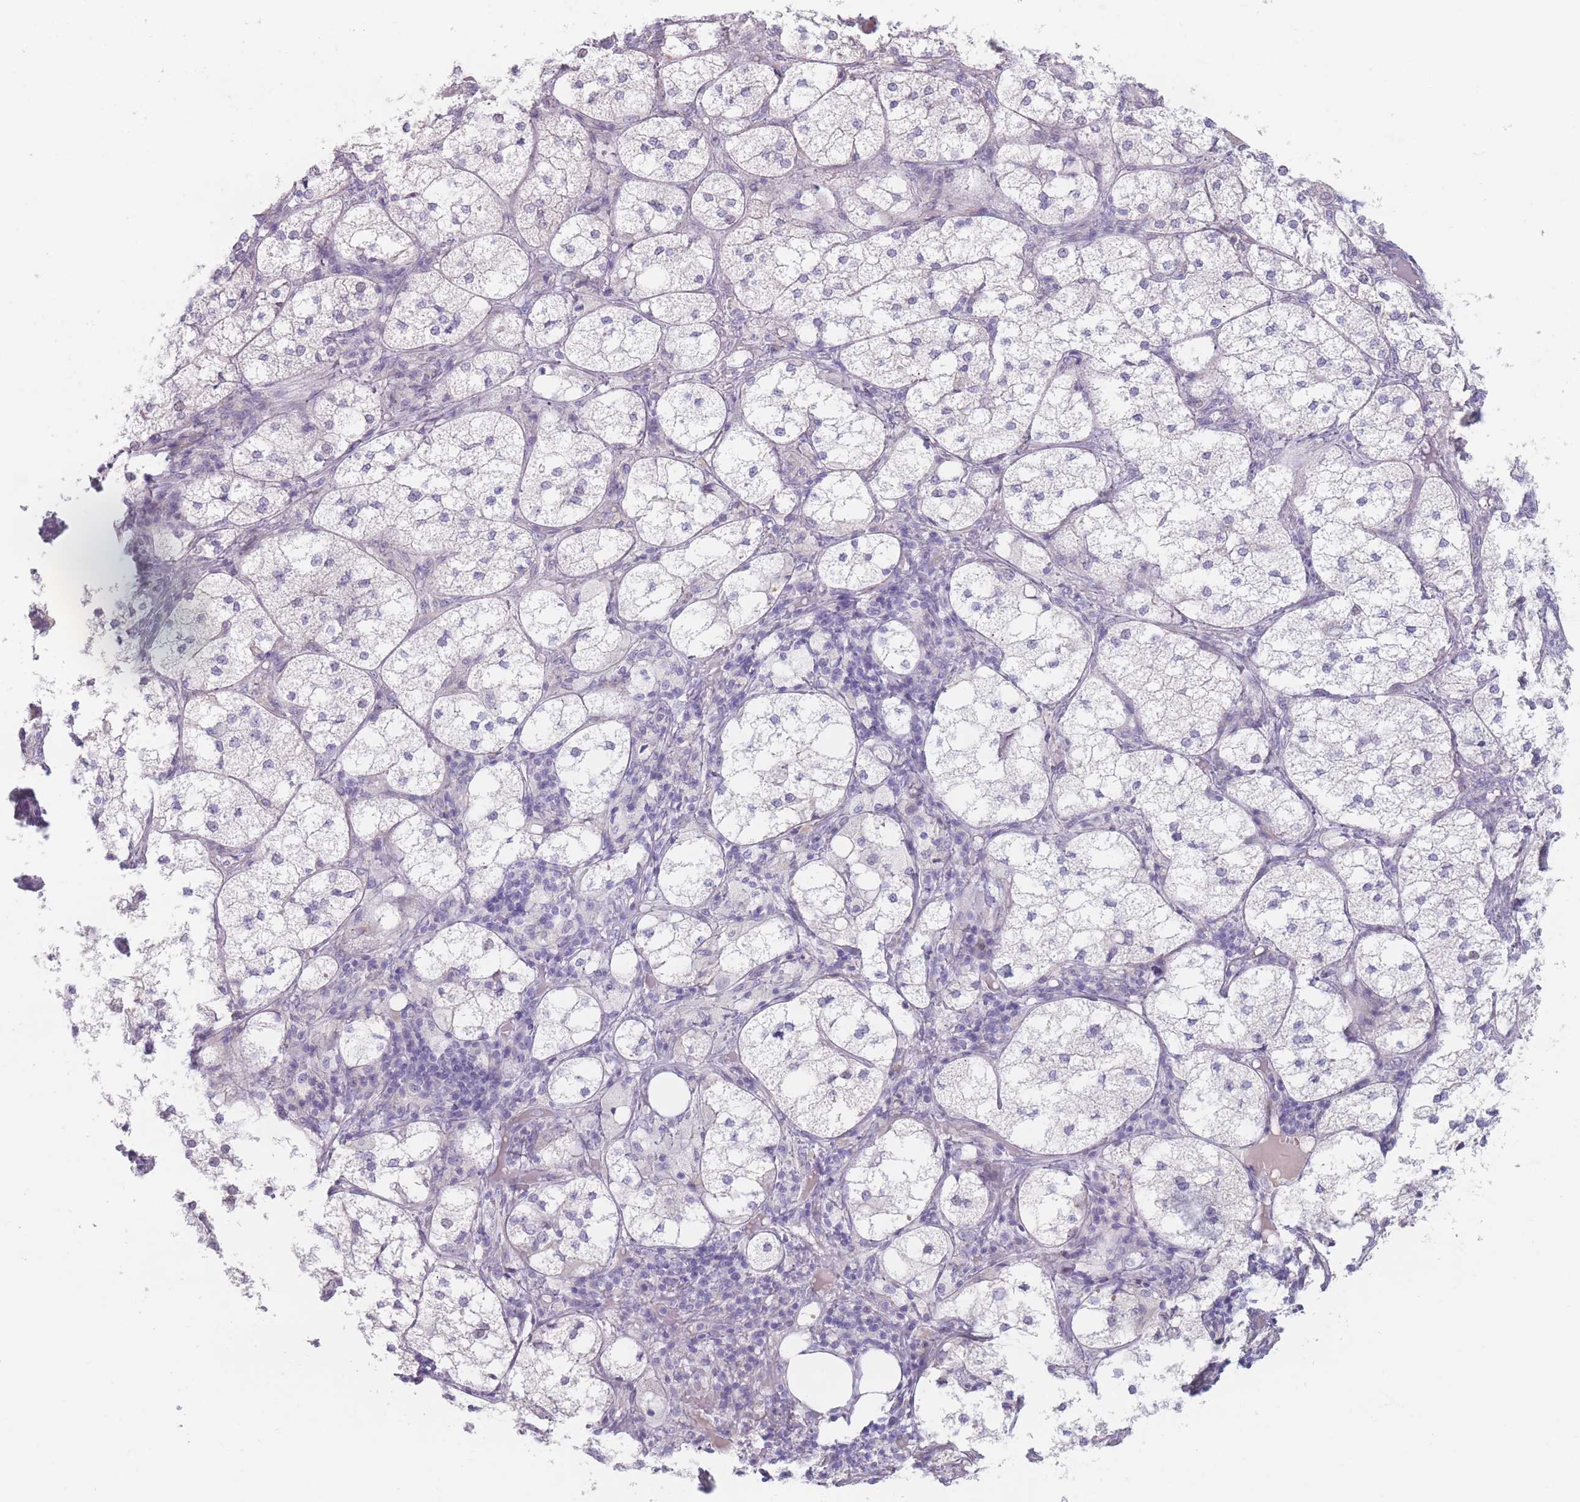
{"staining": {"intensity": "negative", "quantity": "none", "location": "none"}, "tissue": "adrenal gland", "cell_type": "Glandular cells", "image_type": "normal", "snomed": [{"axis": "morphology", "description": "Normal tissue, NOS"}, {"axis": "topography", "description": "Adrenal gland"}], "caption": "An immunohistochemistry photomicrograph of normal adrenal gland is shown. There is no staining in glandular cells of adrenal gland.", "gene": "PIGM", "patient": {"sex": "female", "age": 61}}